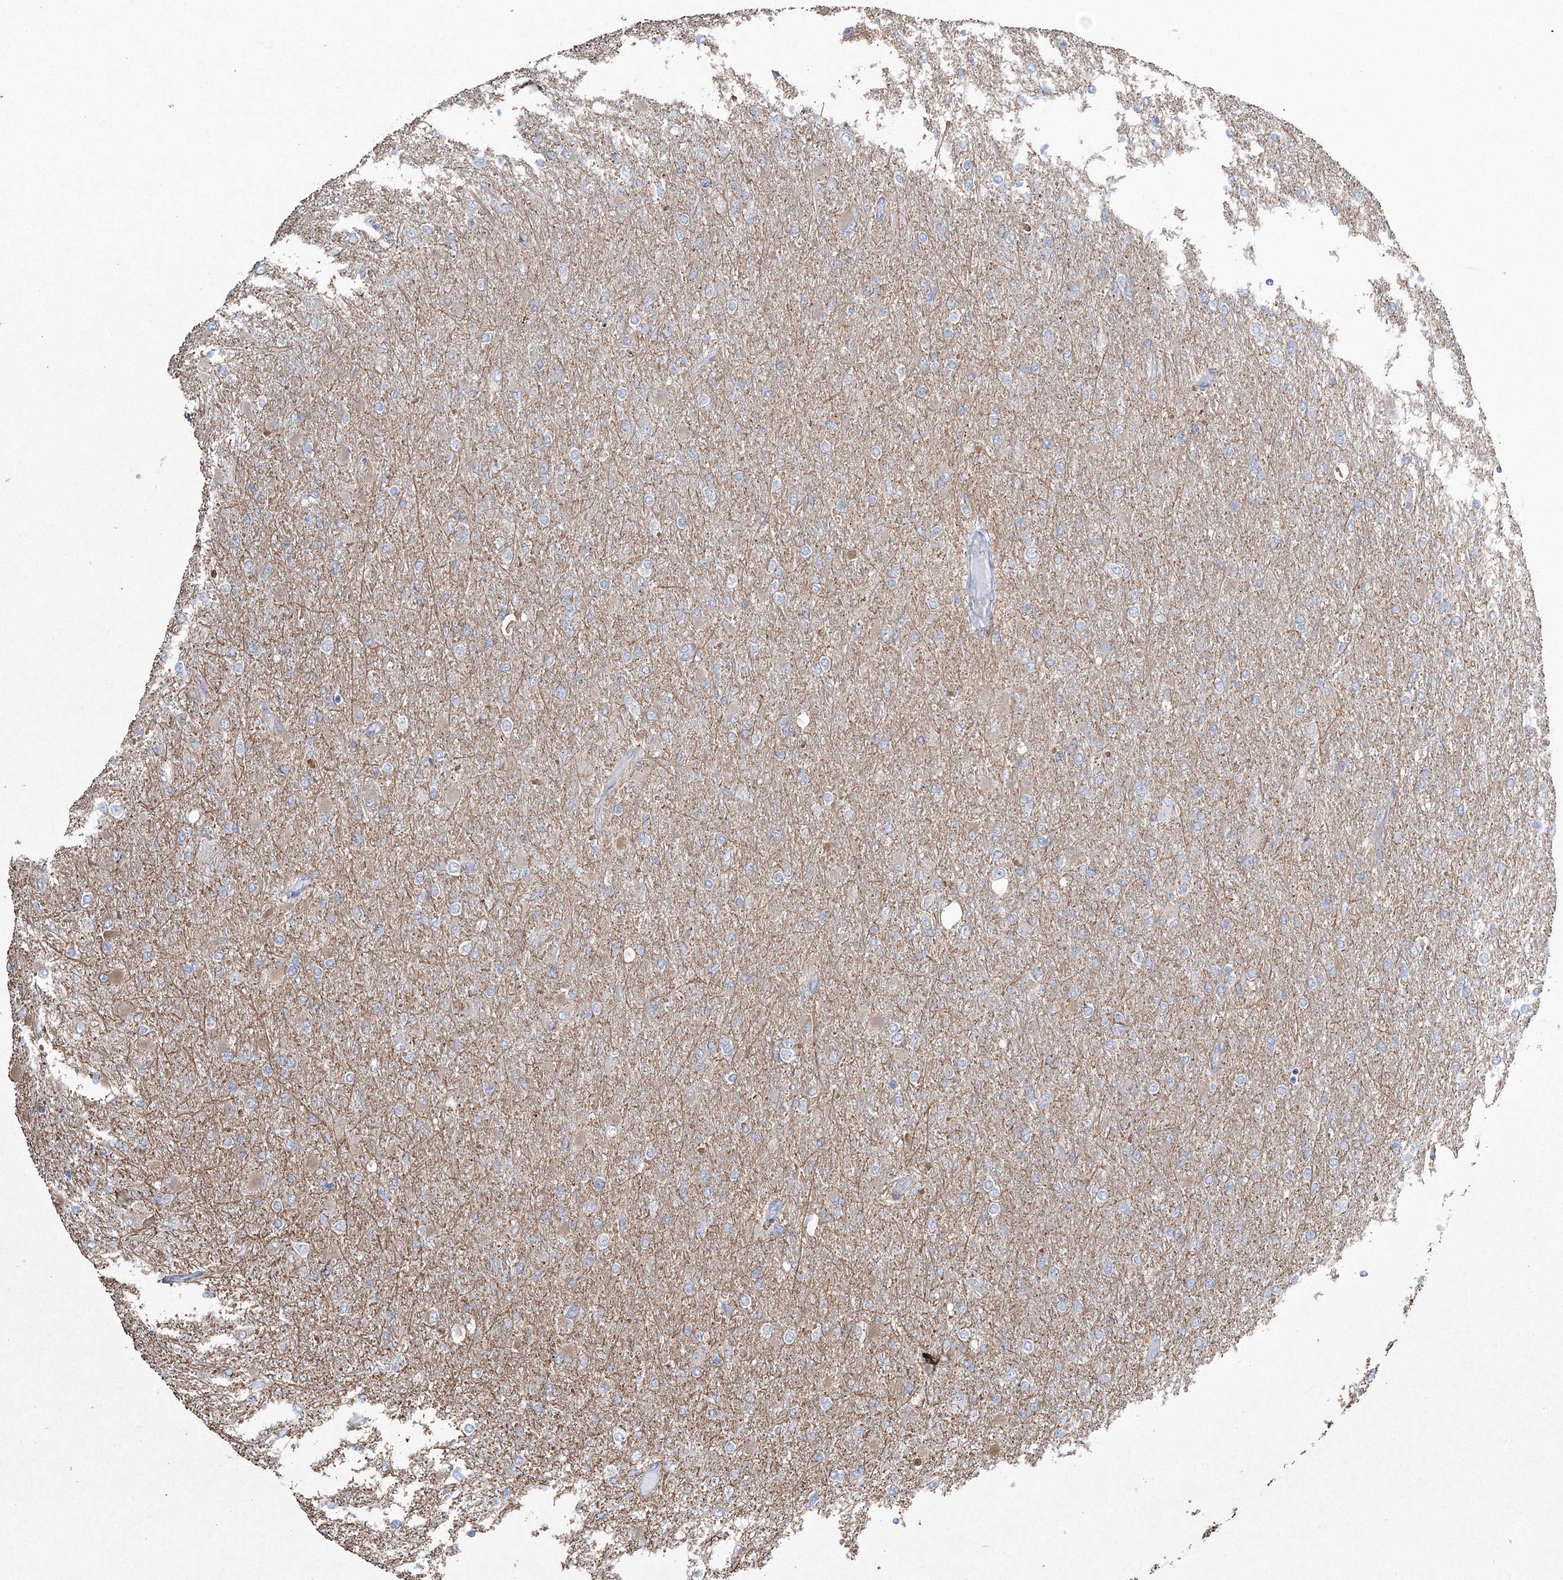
{"staining": {"intensity": "negative", "quantity": "none", "location": "none"}, "tissue": "glioma", "cell_type": "Tumor cells", "image_type": "cancer", "snomed": [{"axis": "morphology", "description": "Glioma, malignant, High grade"}, {"axis": "topography", "description": "Cerebral cortex"}], "caption": "An immunohistochemistry micrograph of glioma is shown. There is no staining in tumor cells of glioma. (Stains: DAB immunohistochemistry (IHC) with hematoxylin counter stain, Microscopy: brightfield microscopy at high magnification).", "gene": "HIBCH", "patient": {"sex": "female", "age": 36}}